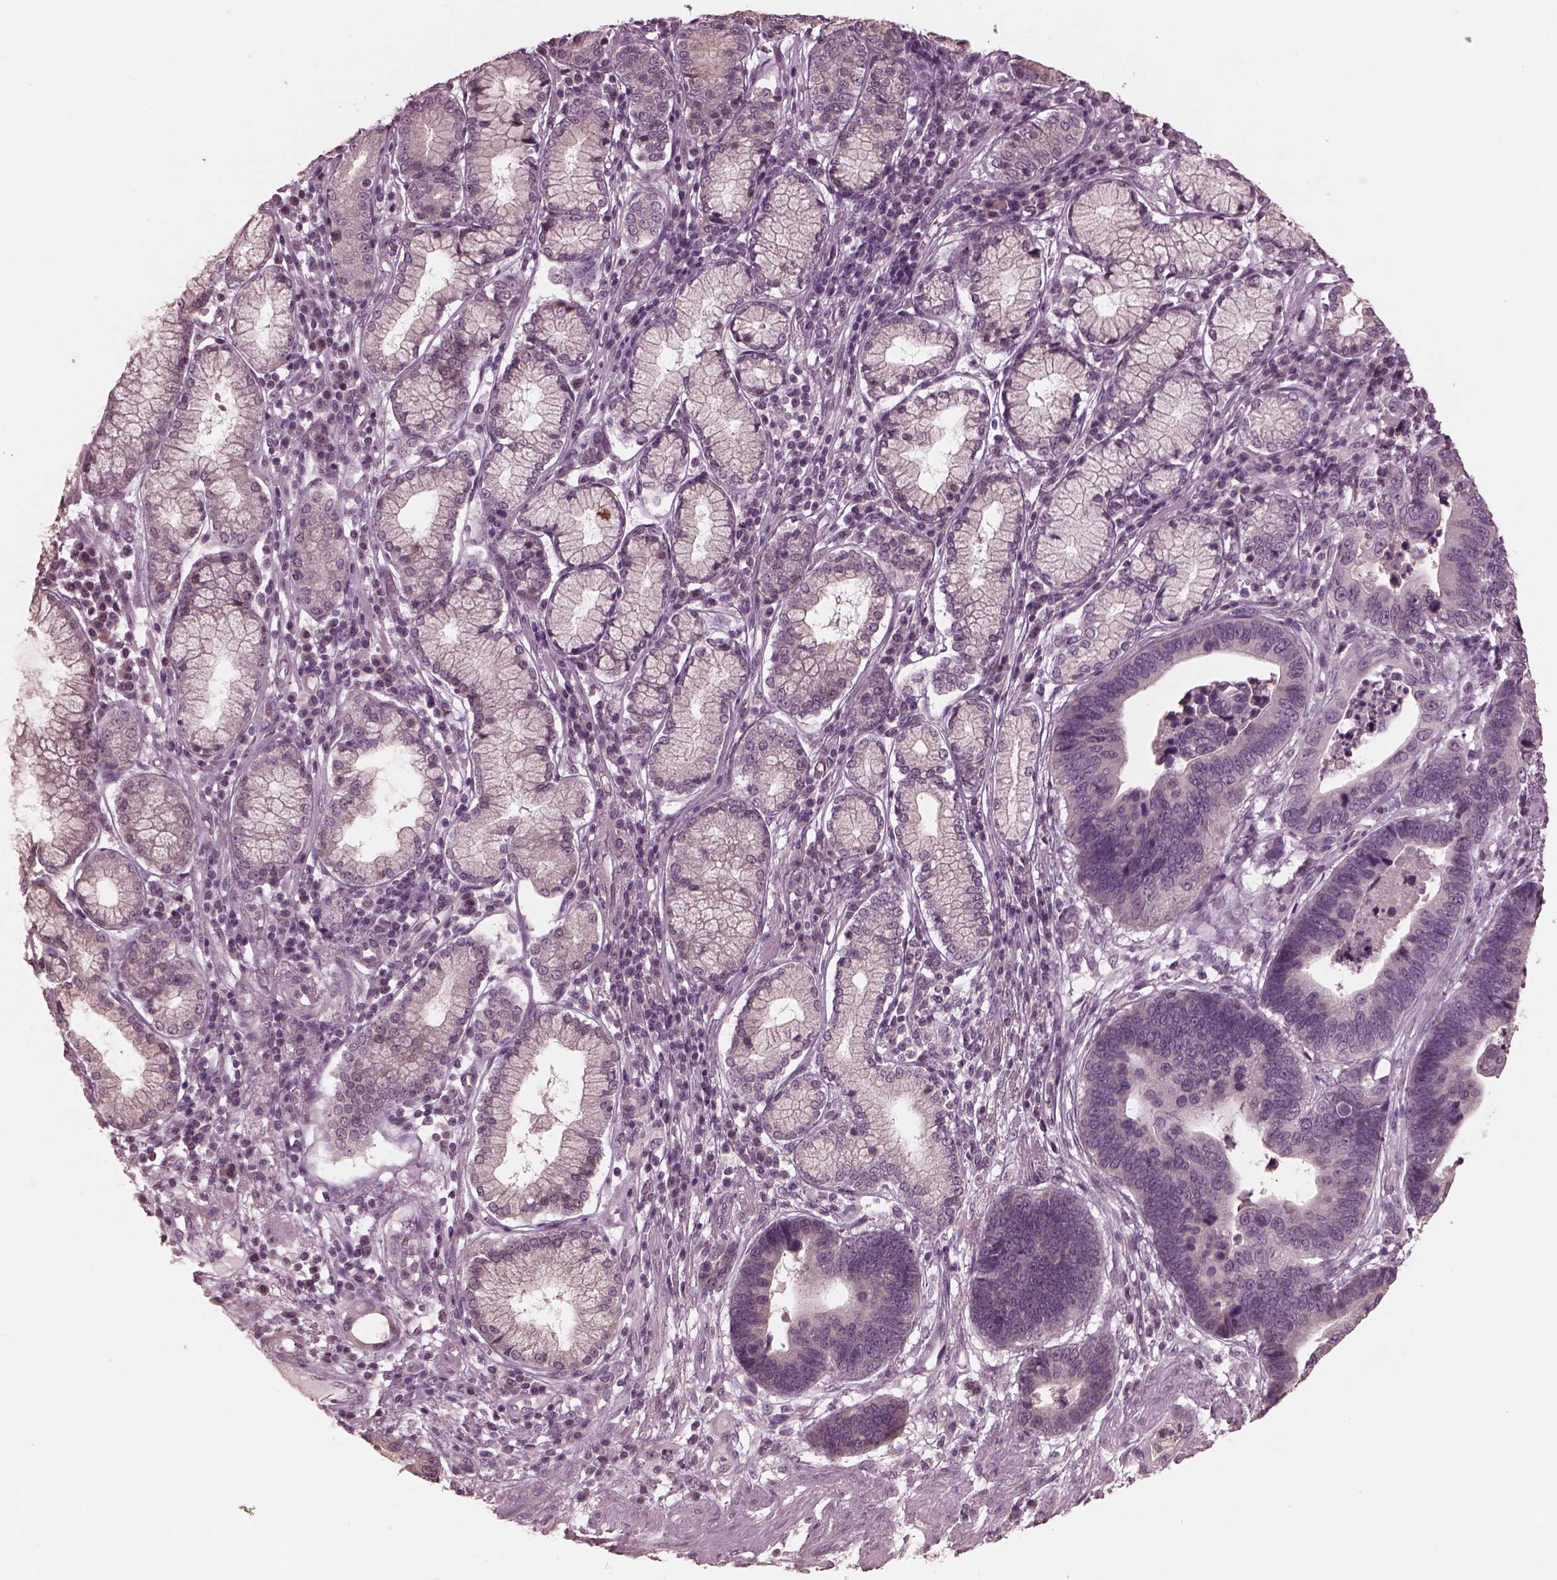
{"staining": {"intensity": "negative", "quantity": "none", "location": "none"}, "tissue": "stomach cancer", "cell_type": "Tumor cells", "image_type": "cancer", "snomed": [{"axis": "morphology", "description": "Adenocarcinoma, NOS"}, {"axis": "topography", "description": "Stomach"}], "caption": "Immunohistochemistry micrograph of adenocarcinoma (stomach) stained for a protein (brown), which exhibits no expression in tumor cells.", "gene": "RGS7", "patient": {"sex": "male", "age": 84}}